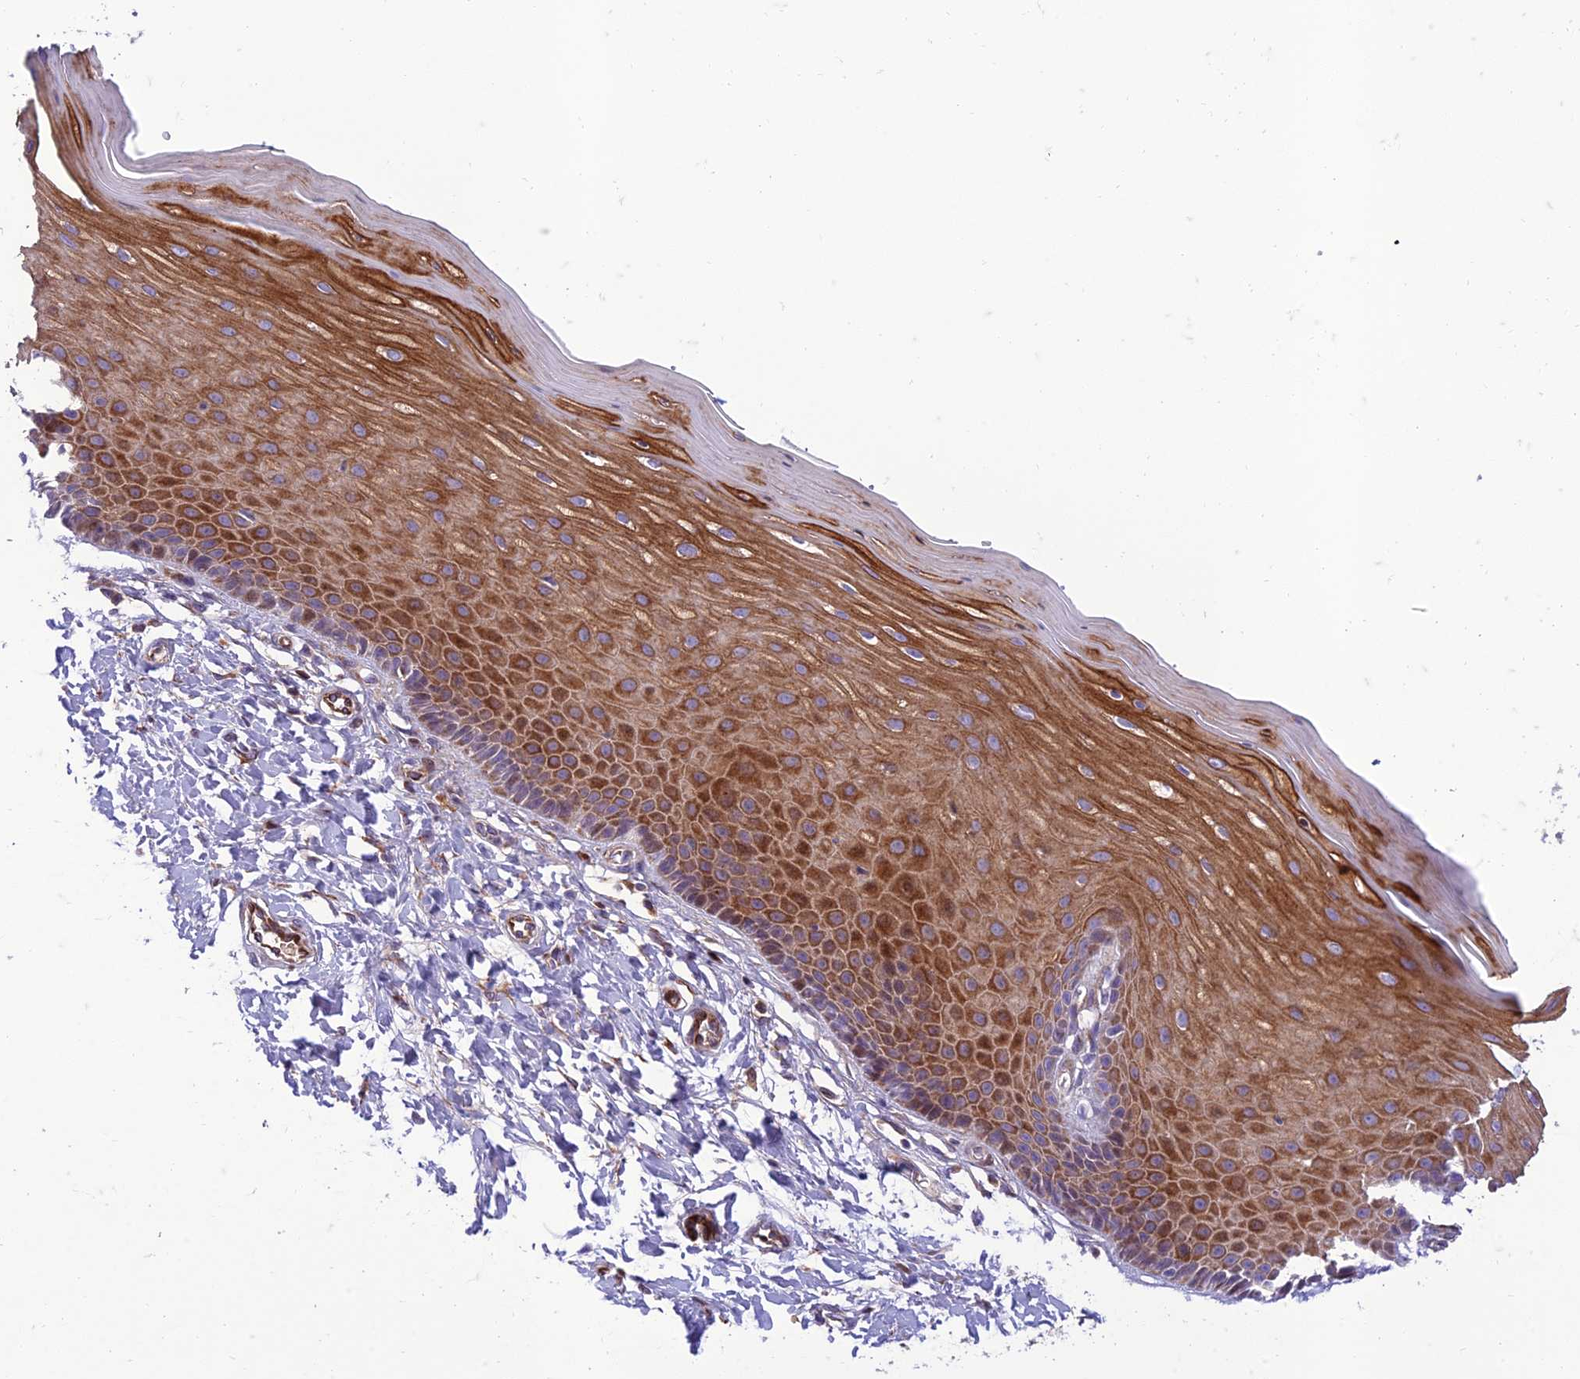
{"staining": {"intensity": "negative", "quantity": "none", "location": "none"}, "tissue": "cervix", "cell_type": "Glandular cells", "image_type": "normal", "snomed": [{"axis": "morphology", "description": "Normal tissue, NOS"}, {"axis": "topography", "description": "Cervix"}], "caption": "Protein analysis of normal cervix shows no significant staining in glandular cells. (Brightfield microscopy of DAB (3,3'-diaminobenzidine) immunohistochemistry (IHC) at high magnification).", "gene": "SEL1L3", "patient": {"sex": "female", "age": 55}}